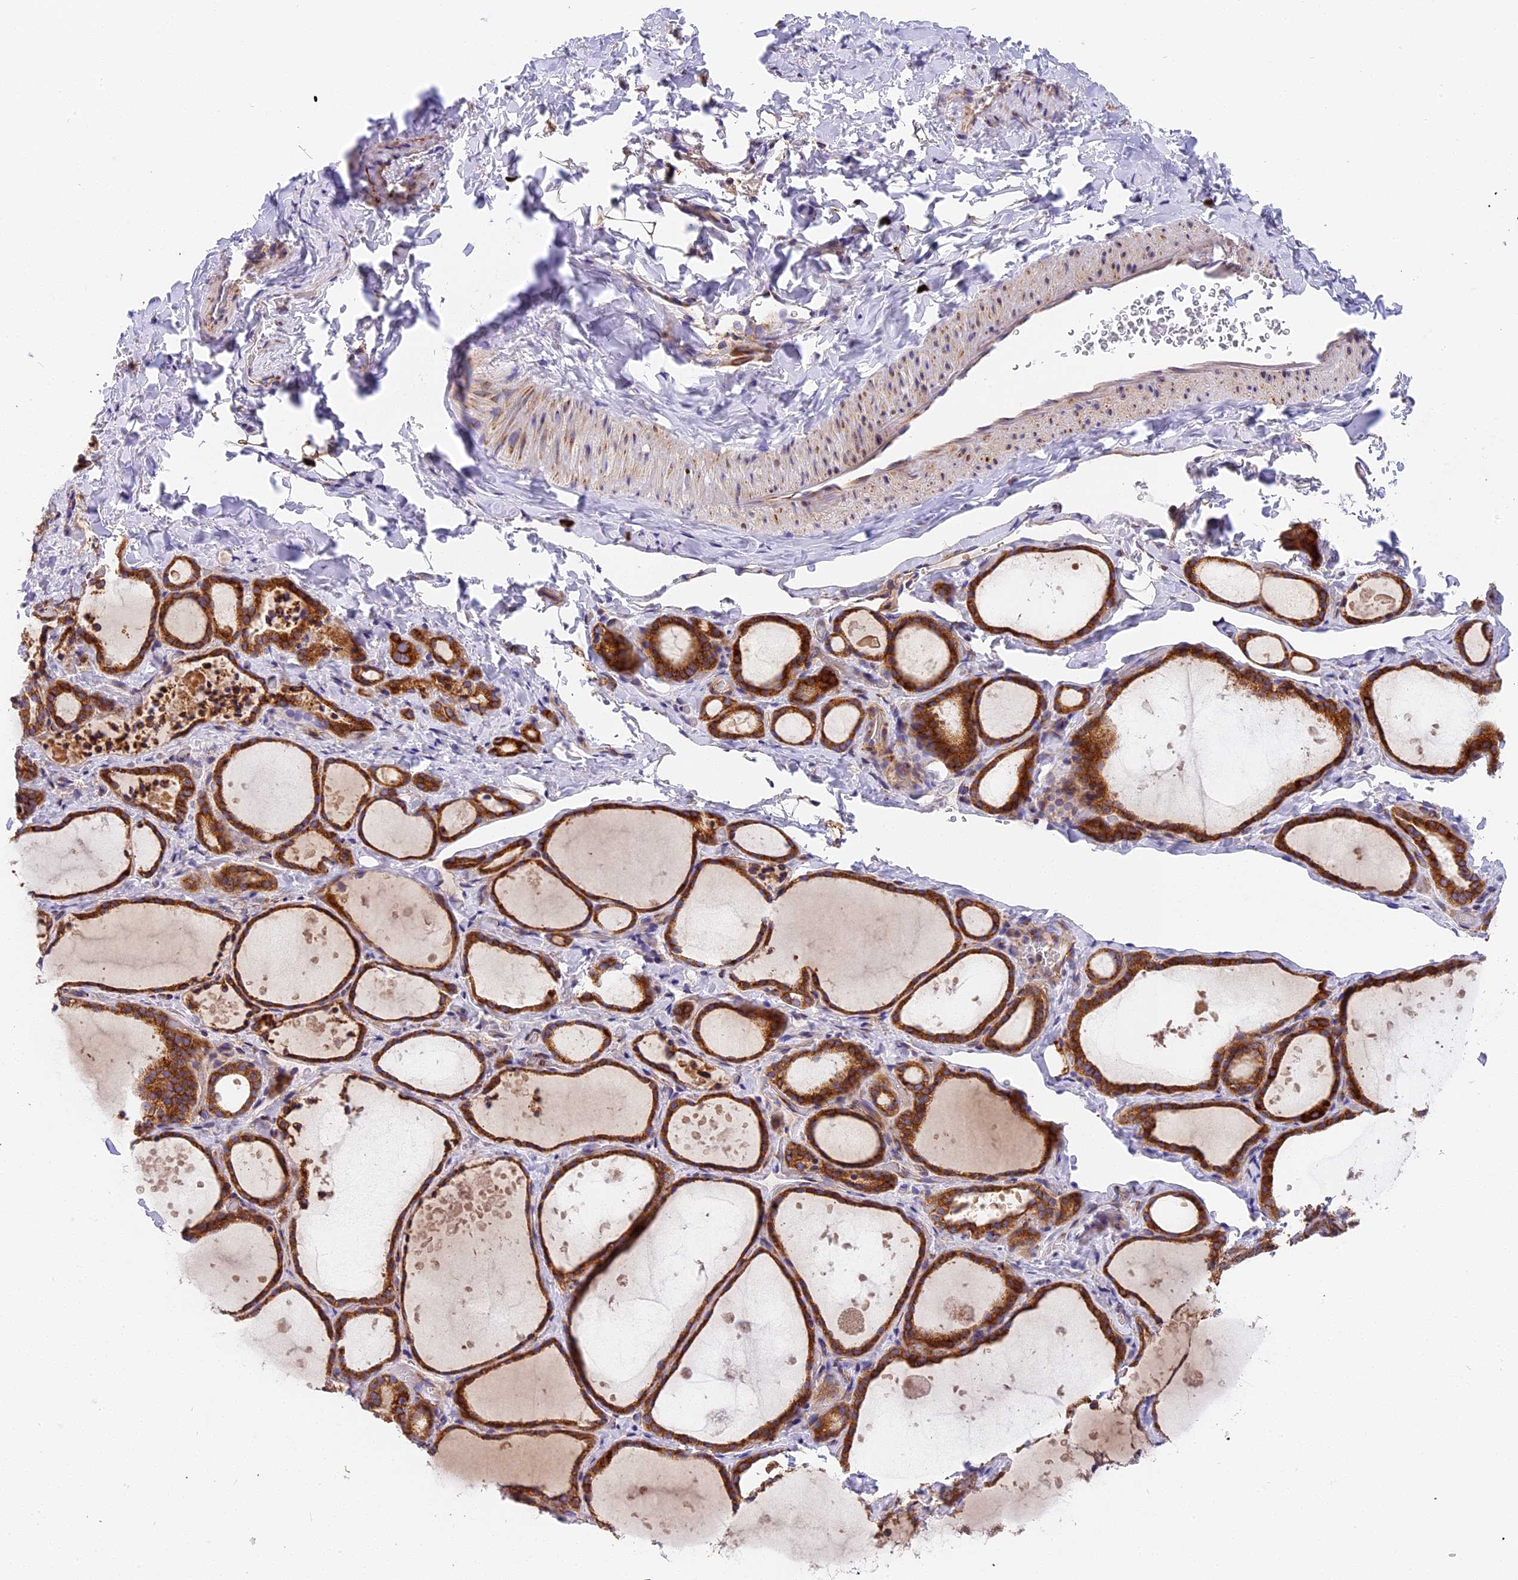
{"staining": {"intensity": "strong", "quantity": ">75%", "location": "cytoplasmic/membranous"}, "tissue": "thyroid gland", "cell_type": "Glandular cells", "image_type": "normal", "snomed": [{"axis": "morphology", "description": "Normal tissue, NOS"}, {"axis": "topography", "description": "Thyroid gland"}], "caption": "Immunohistochemical staining of unremarkable human thyroid gland reveals high levels of strong cytoplasmic/membranous staining in about >75% of glandular cells. (Stains: DAB in brown, nuclei in blue, Microscopy: brightfield microscopy at high magnification).", "gene": "MRAS", "patient": {"sex": "female", "age": 44}}